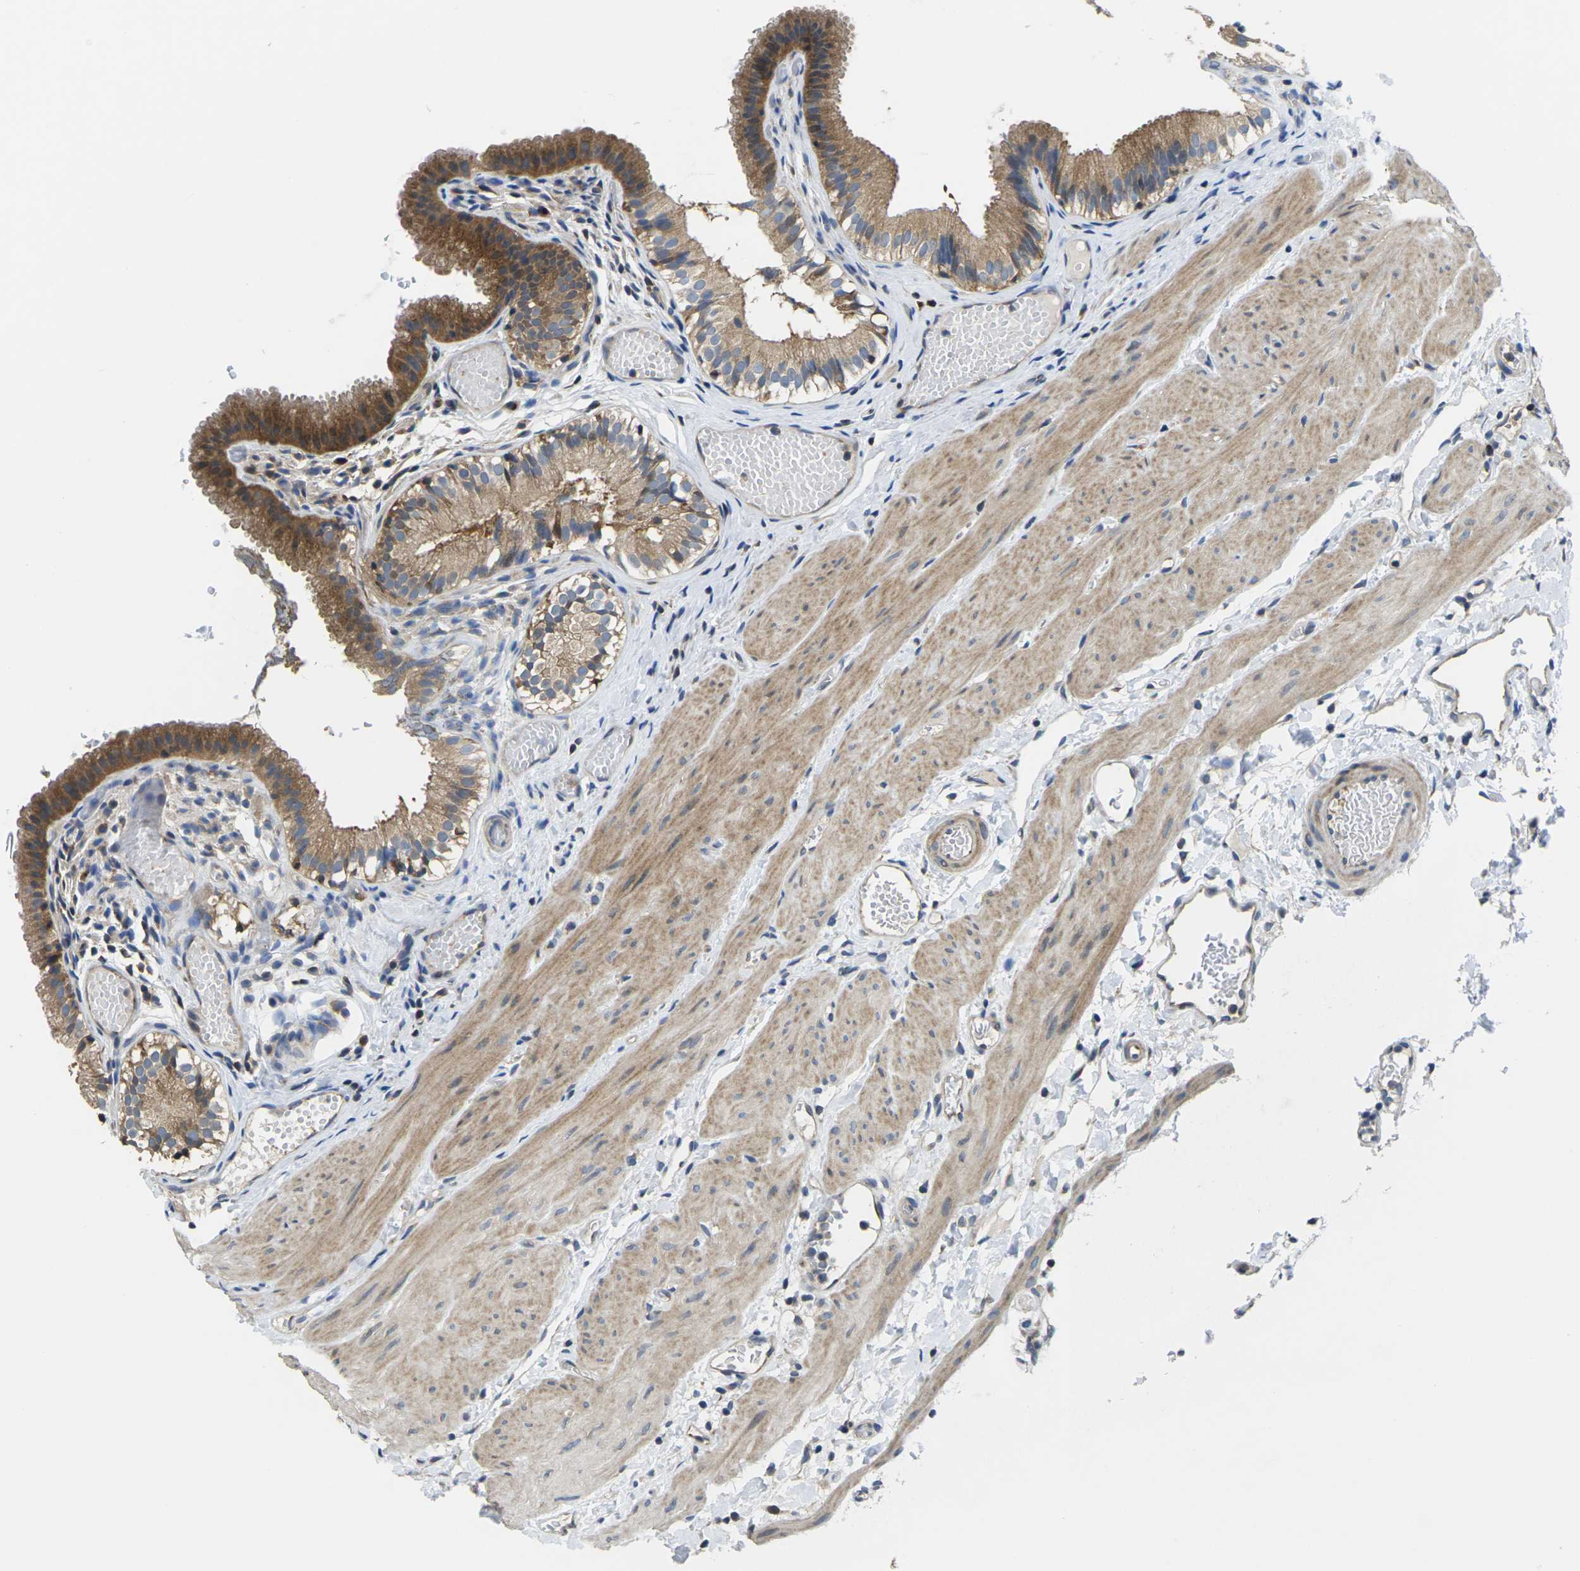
{"staining": {"intensity": "moderate", "quantity": ">75%", "location": "cytoplasmic/membranous"}, "tissue": "gallbladder", "cell_type": "Glandular cells", "image_type": "normal", "snomed": [{"axis": "morphology", "description": "Normal tissue, NOS"}, {"axis": "topography", "description": "Gallbladder"}], "caption": "This histopathology image shows benign gallbladder stained with immunohistochemistry (IHC) to label a protein in brown. The cytoplasmic/membranous of glandular cells show moderate positivity for the protein. Nuclei are counter-stained blue.", "gene": "TMCC2", "patient": {"sex": "female", "age": 26}}